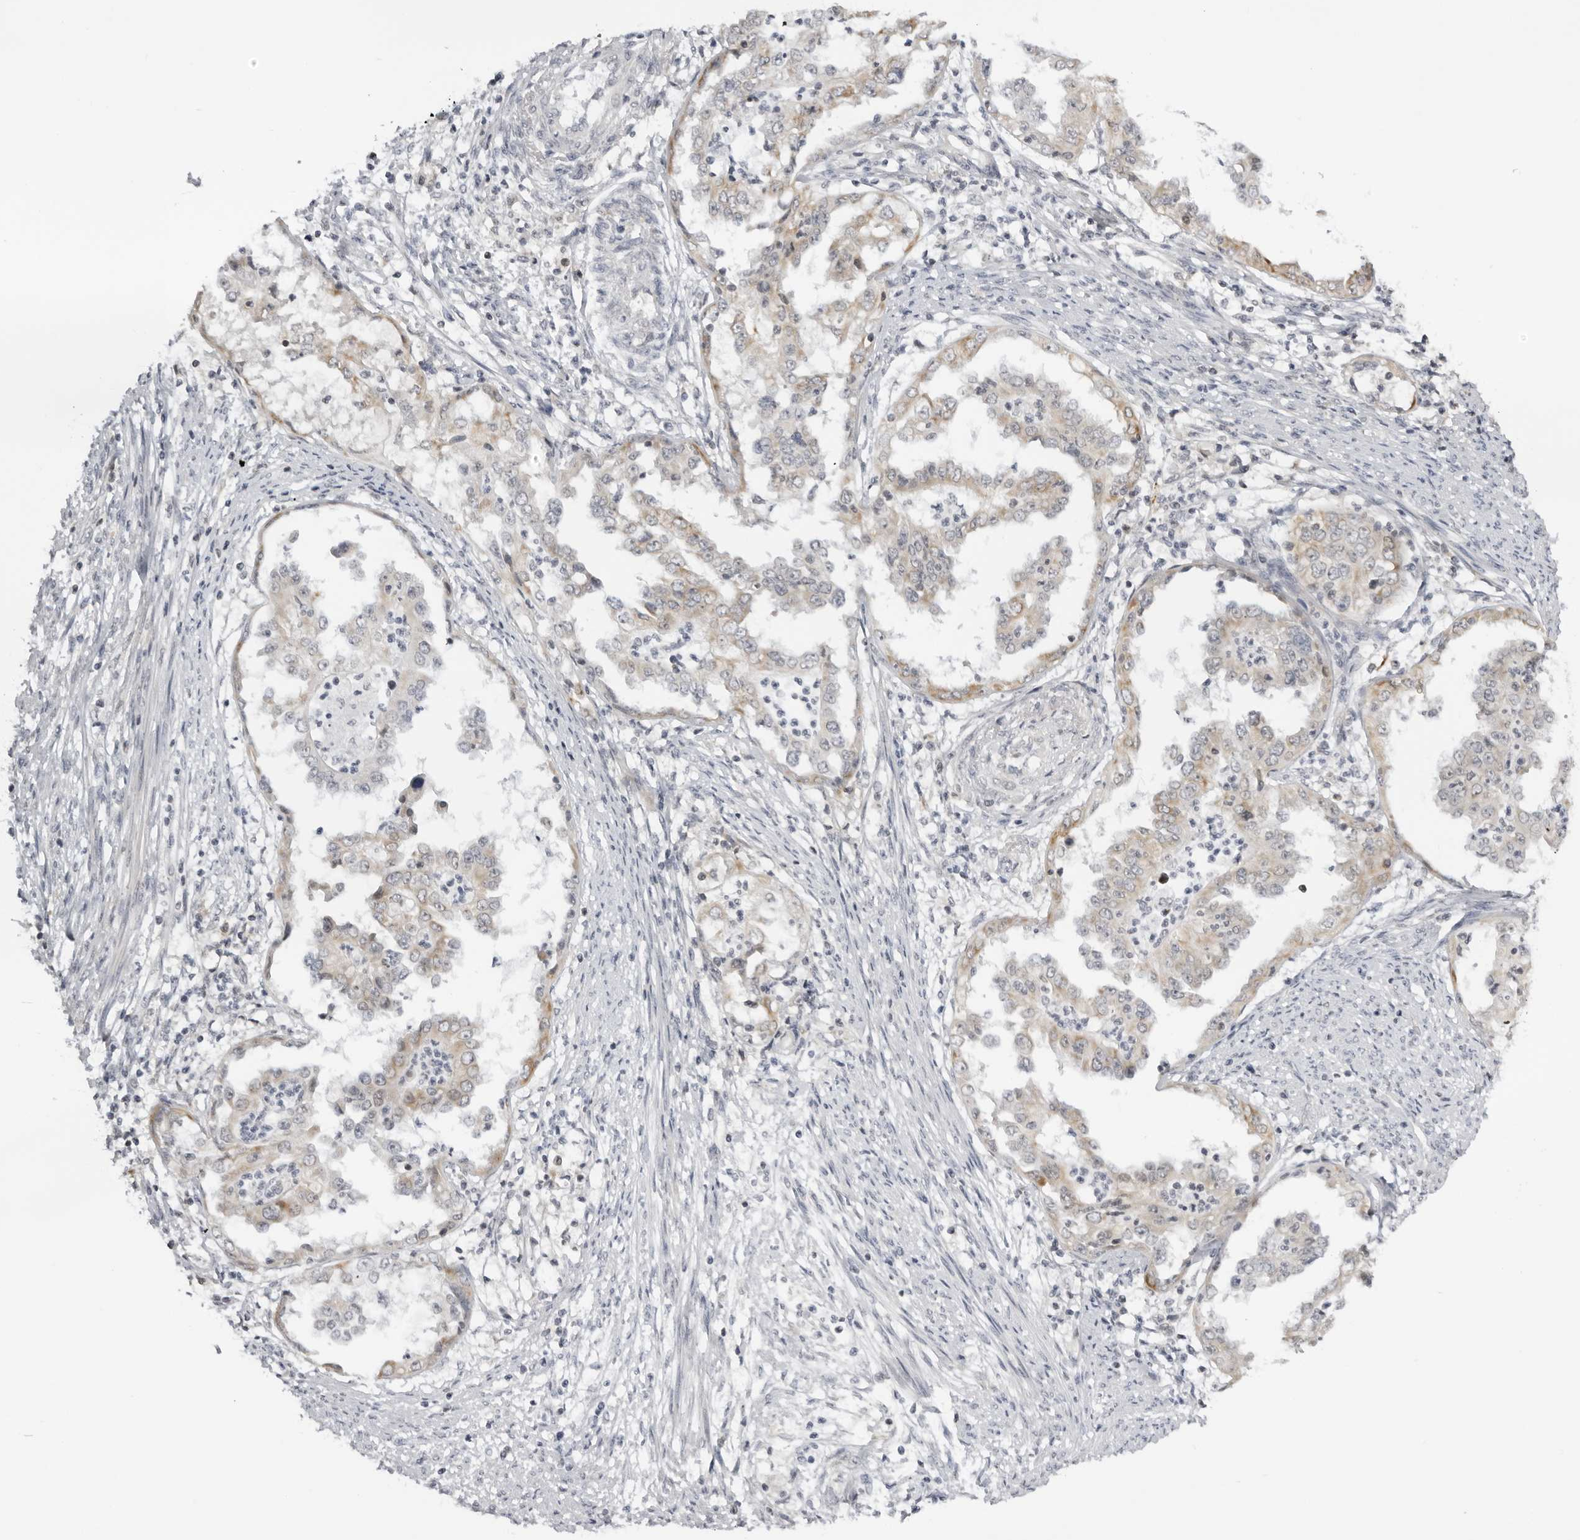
{"staining": {"intensity": "weak", "quantity": ">75%", "location": "cytoplasmic/membranous"}, "tissue": "endometrial cancer", "cell_type": "Tumor cells", "image_type": "cancer", "snomed": [{"axis": "morphology", "description": "Adenocarcinoma, NOS"}, {"axis": "topography", "description": "Endometrium"}], "caption": "A low amount of weak cytoplasmic/membranous staining is identified in about >75% of tumor cells in endometrial adenocarcinoma tissue.", "gene": "ACP6", "patient": {"sex": "female", "age": 85}}